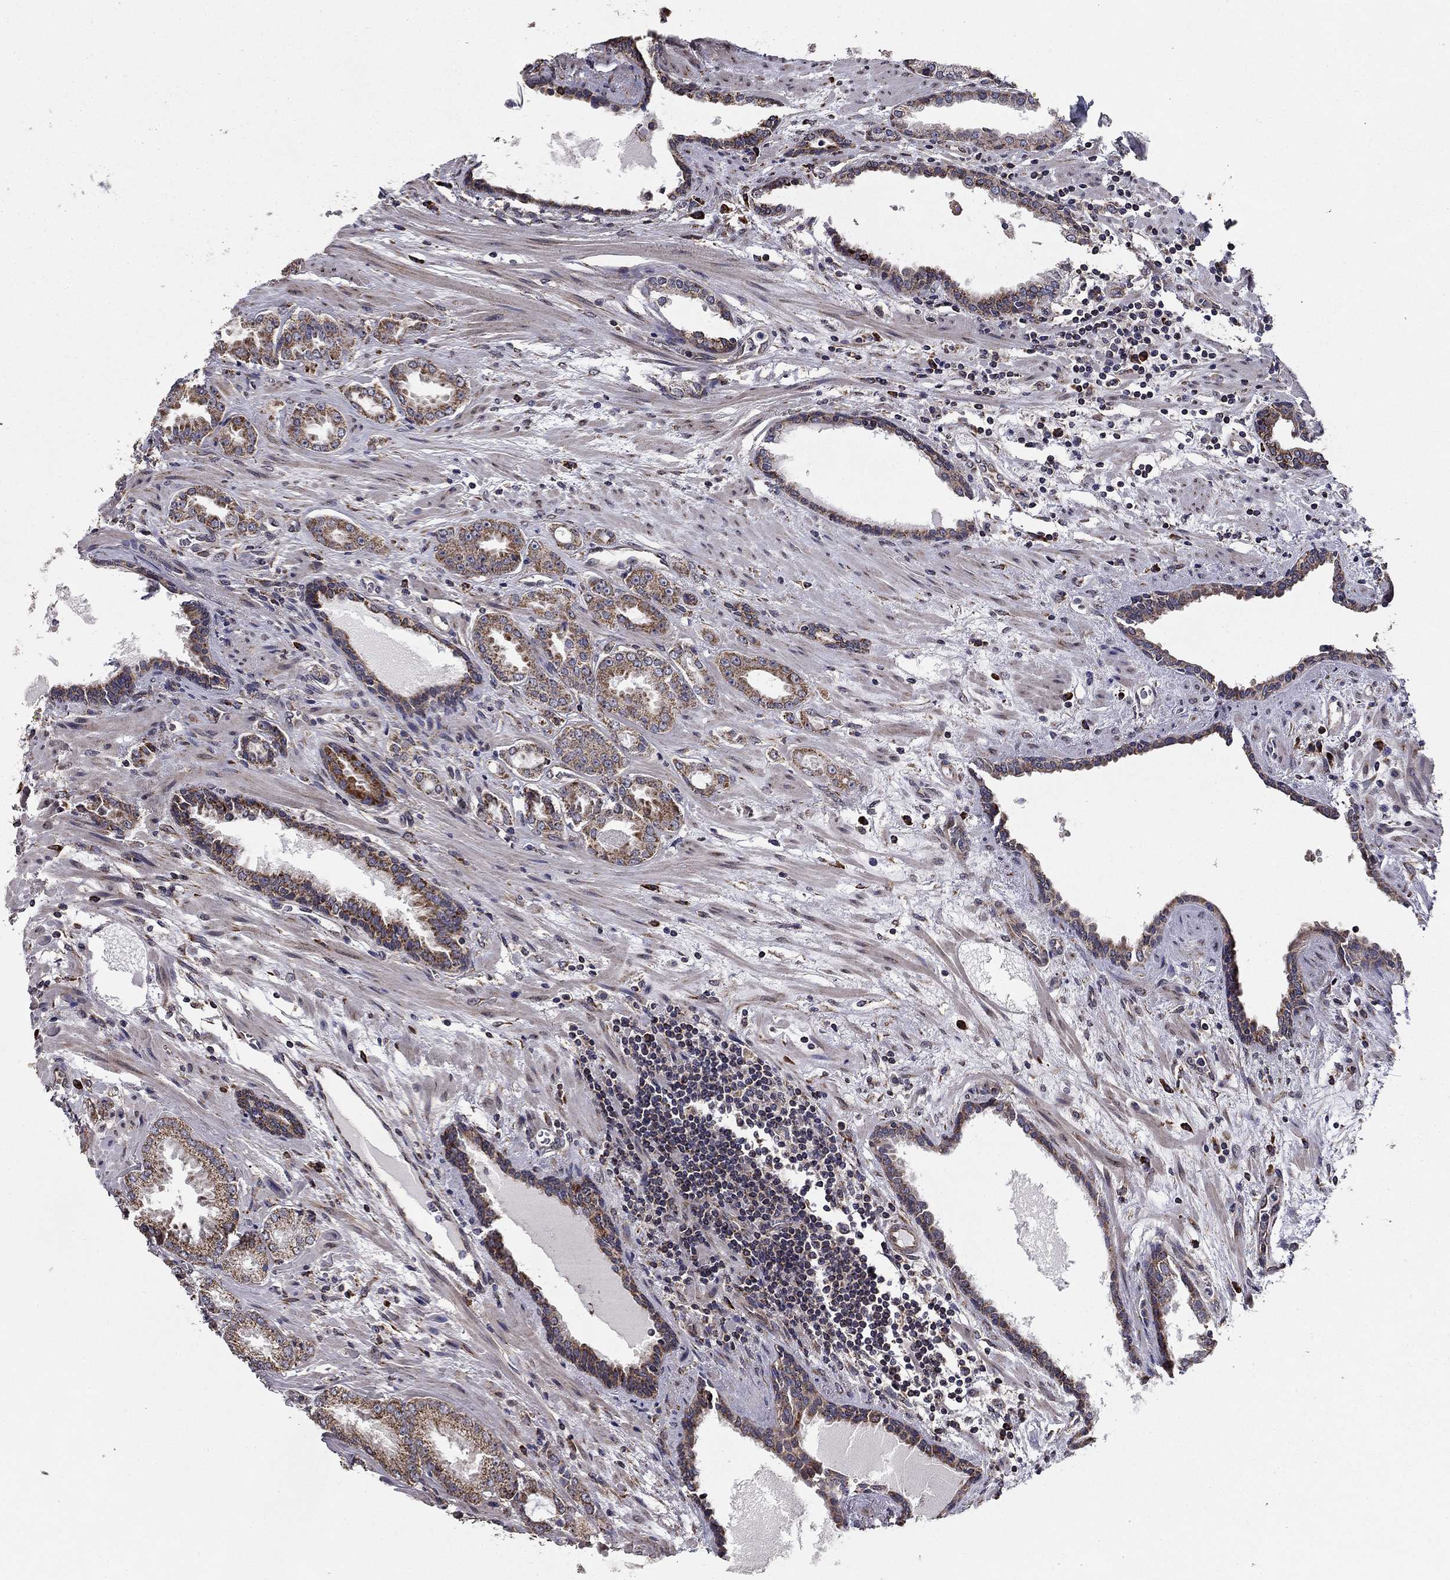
{"staining": {"intensity": "moderate", "quantity": "25%-75%", "location": "cytoplasmic/membranous"}, "tissue": "prostate cancer", "cell_type": "Tumor cells", "image_type": "cancer", "snomed": [{"axis": "morphology", "description": "Adenocarcinoma, Low grade"}, {"axis": "topography", "description": "Prostate"}], "caption": "IHC of prostate low-grade adenocarcinoma exhibits medium levels of moderate cytoplasmic/membranous staining in approximately 25%-75% of tumor cells.", "gene": "NKIRAS1", "patient": {"sex": "male", "age": 68}}